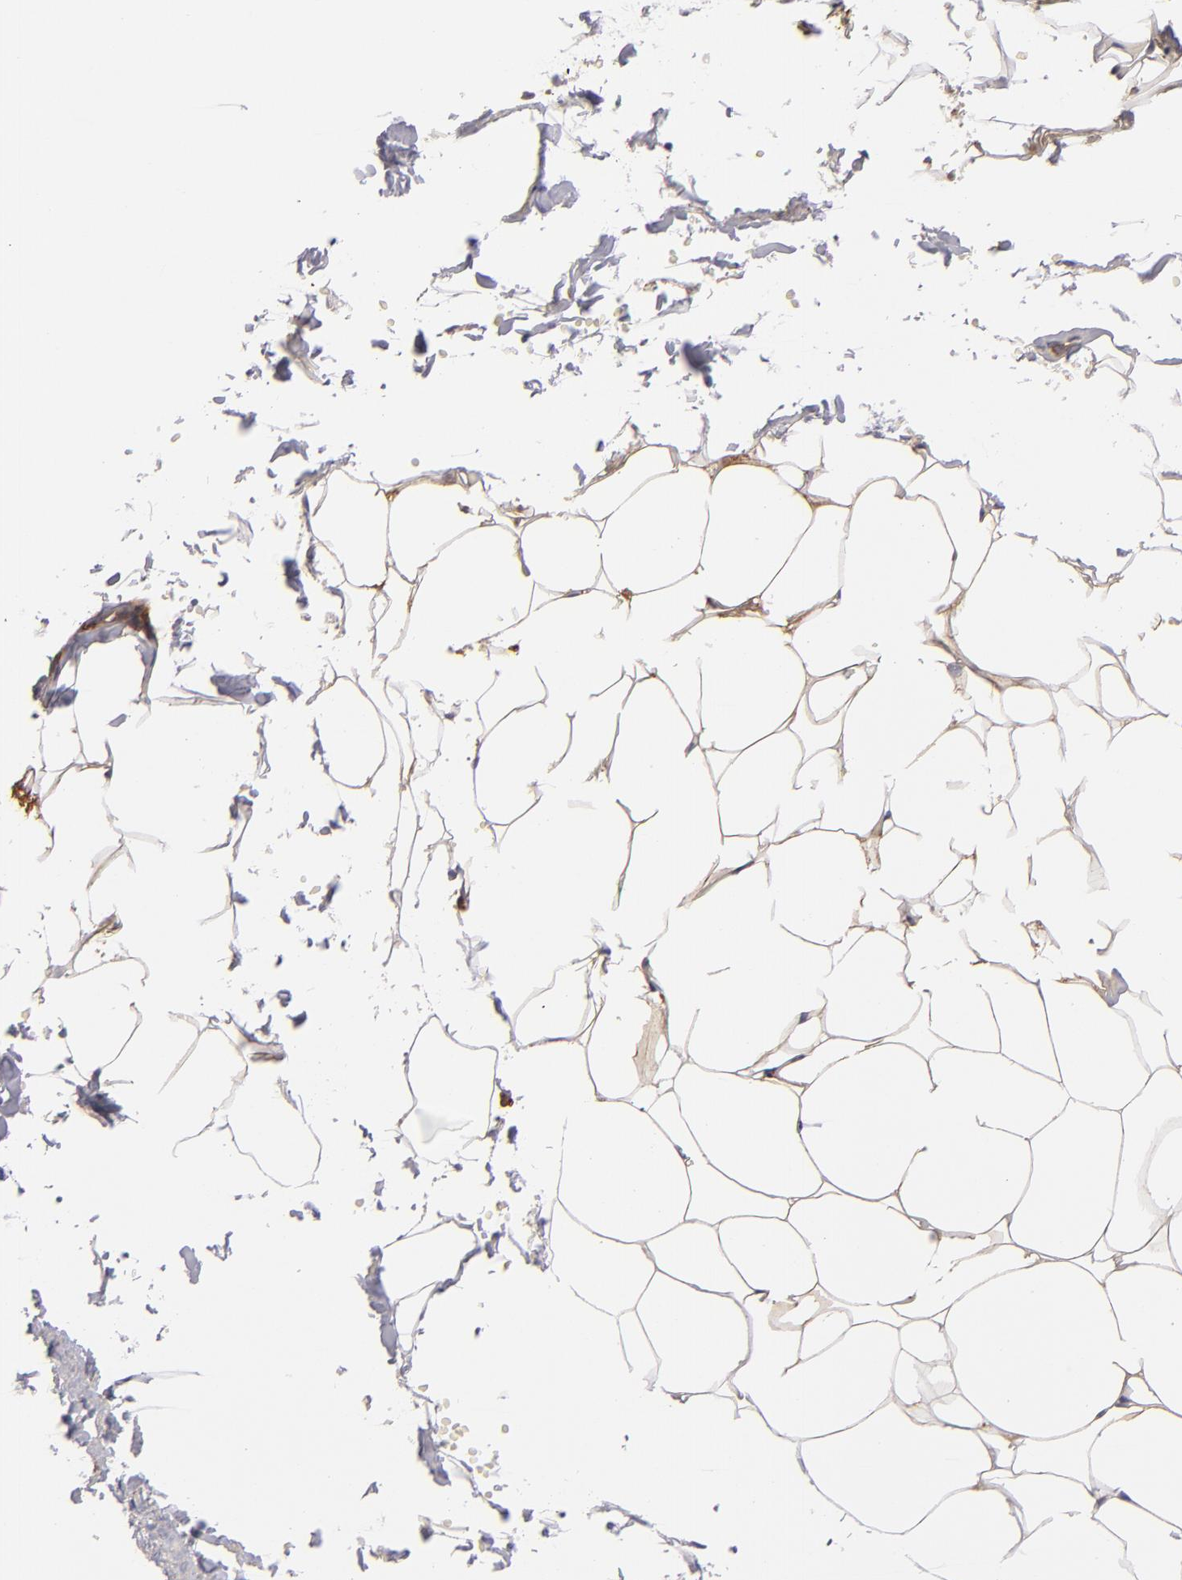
{"staining": {"intensity": "weak", "quantity": ">75%", "location": "cytoplasmic/membranous"}, "tissue": "adipose tissue", "cell_type": "Adipocytes", "image_type": "normal", "snomed": [{"axis": "morphology", "description": "Normal tissue, NOS"}, {"axis": "topography", "description": "Soft tissue"}, {"axis": "topography", "description": "Peripheral nerve tissue"}], "caption": "Immunohistochemical staining of benign adipose tissue demonstrates >75% levels of weak cytoplasmic/membranous protein expression in approximately >75% of adipocytes.", "gene": "VCL", "patient": {"sex": "female", "age": 68}}